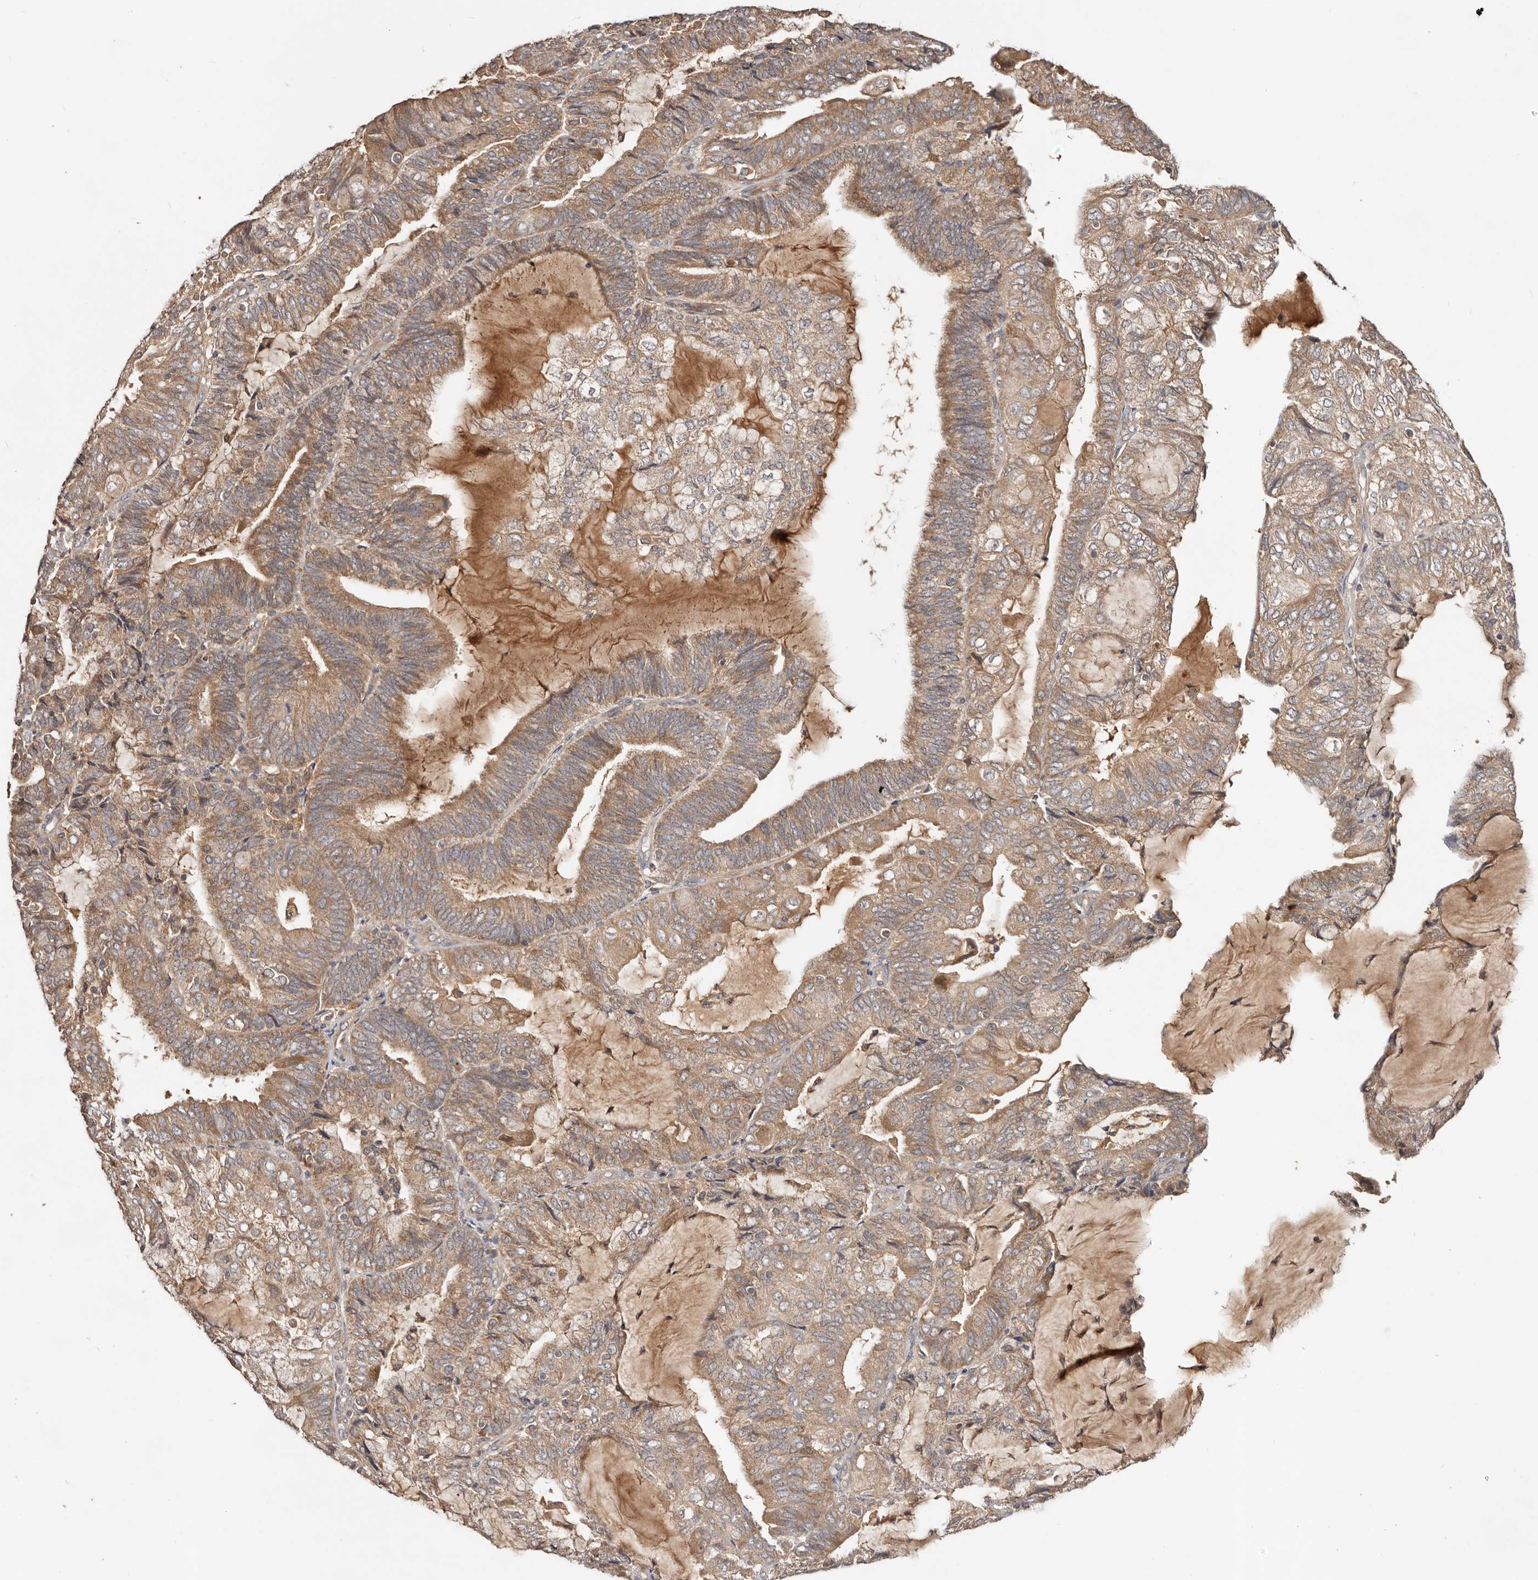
{"staining": {"intensity": "moderate", "quantity": ">75%", "location": "cytoplasmic/membranous"}, "tissue": "endometrial cancer", "cell_type": "Tumor cells", "image_type": "cancer", "snomed": [{"axis": "morphology", "description": "Adenocarcinoma, NOS"}, {"axis": "topography", "description": "Endometrium"}], "caption": "Human adenocarcinoma (endometrial) stained for a protein (brown) demonstrates moderate cytoplasmic/membranous positive expression in about >75% of tumor cells.", "gene": "PKIB", "patient": {"sex": "female", "age": 81}}